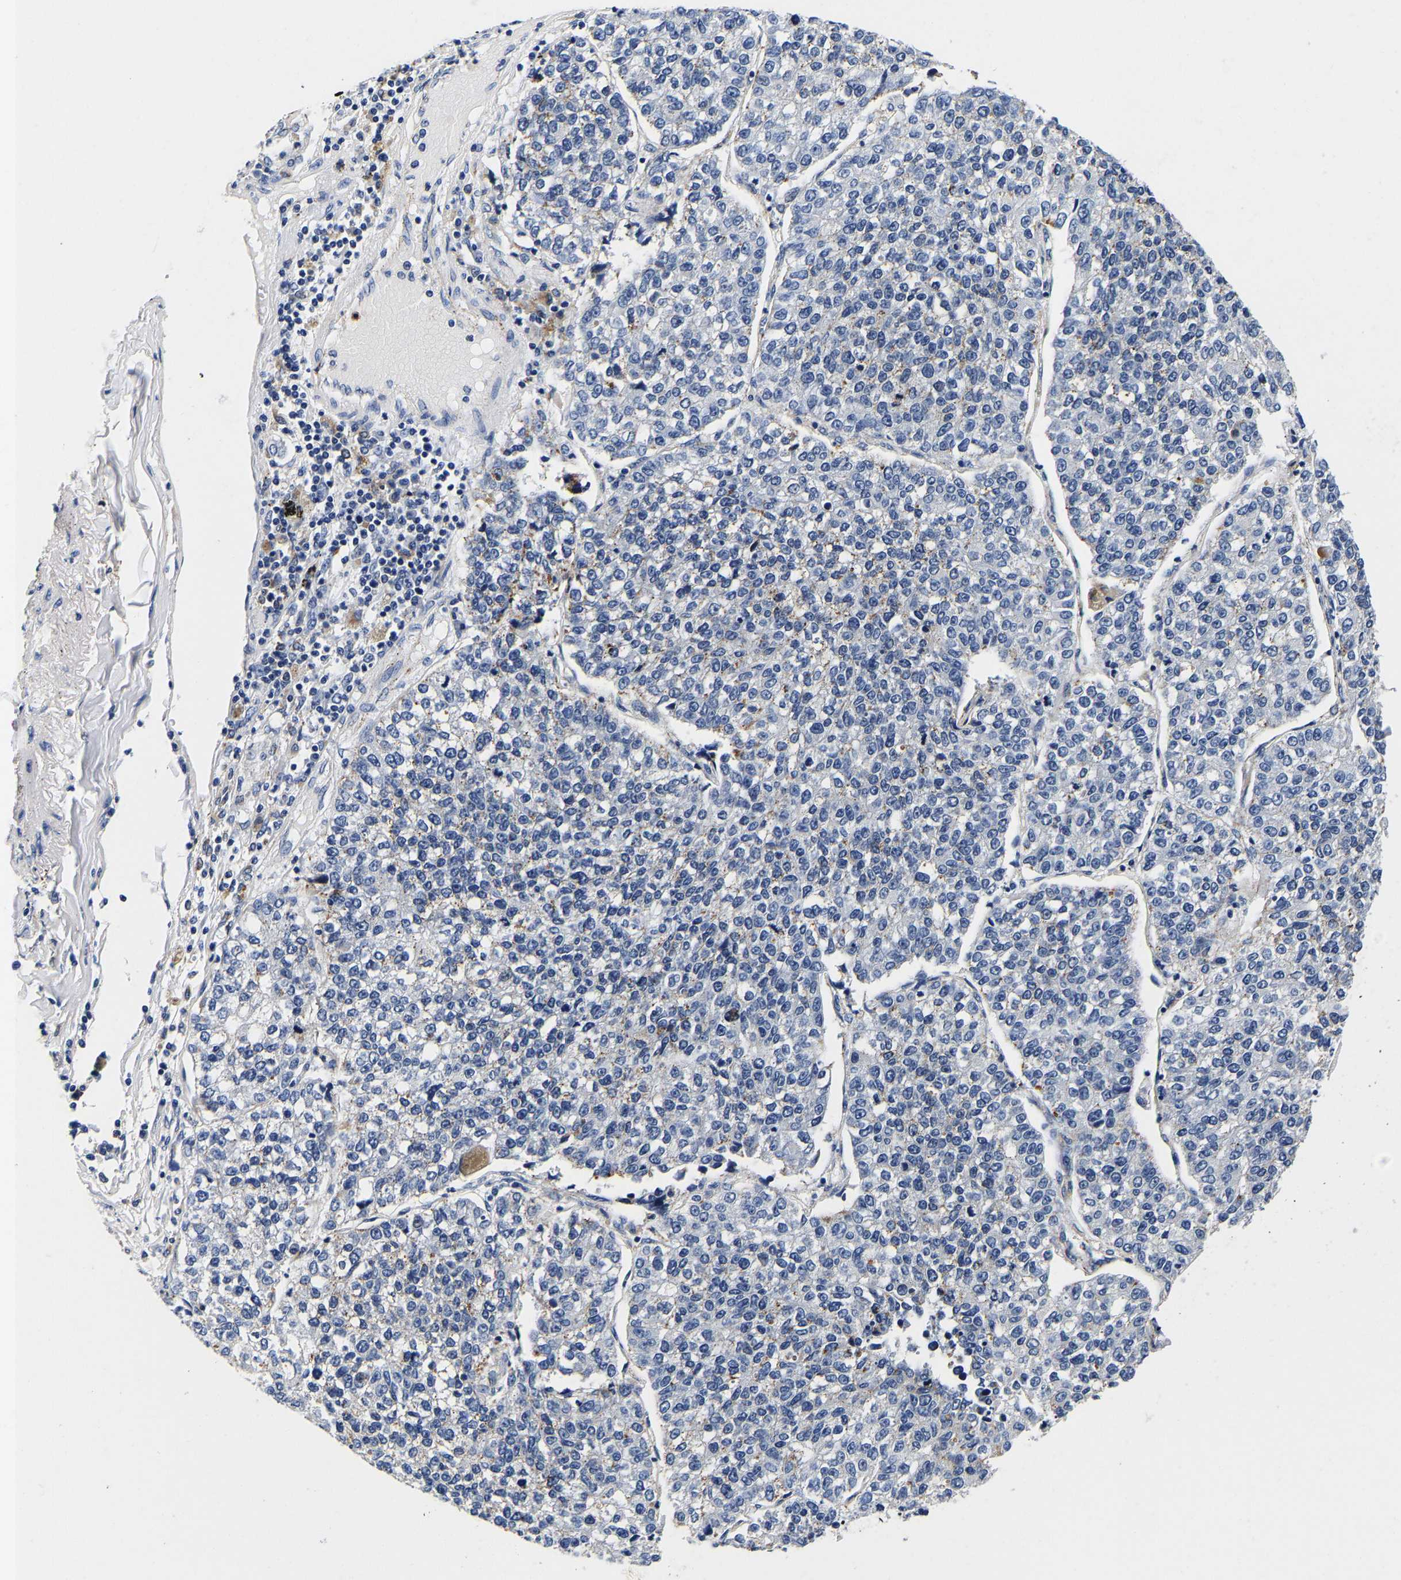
{"staining": {"intensity": "negative", "quantity": "none", "location": "none"}, "tissue": "lung cancer", "cell_type": "Tumor cells", "image_type": "cancer", "snomed": [{"axis": "morphology", "description": "Adenocarcinoma, NOS"}, {"axis": "topography", "description": "Lung"}], "caption": "There is no significant expression in tumor cells of lung cancer (adenocarcinoma).", "gene": "GRN", "patient": {"sex": "male", "age": 49}}